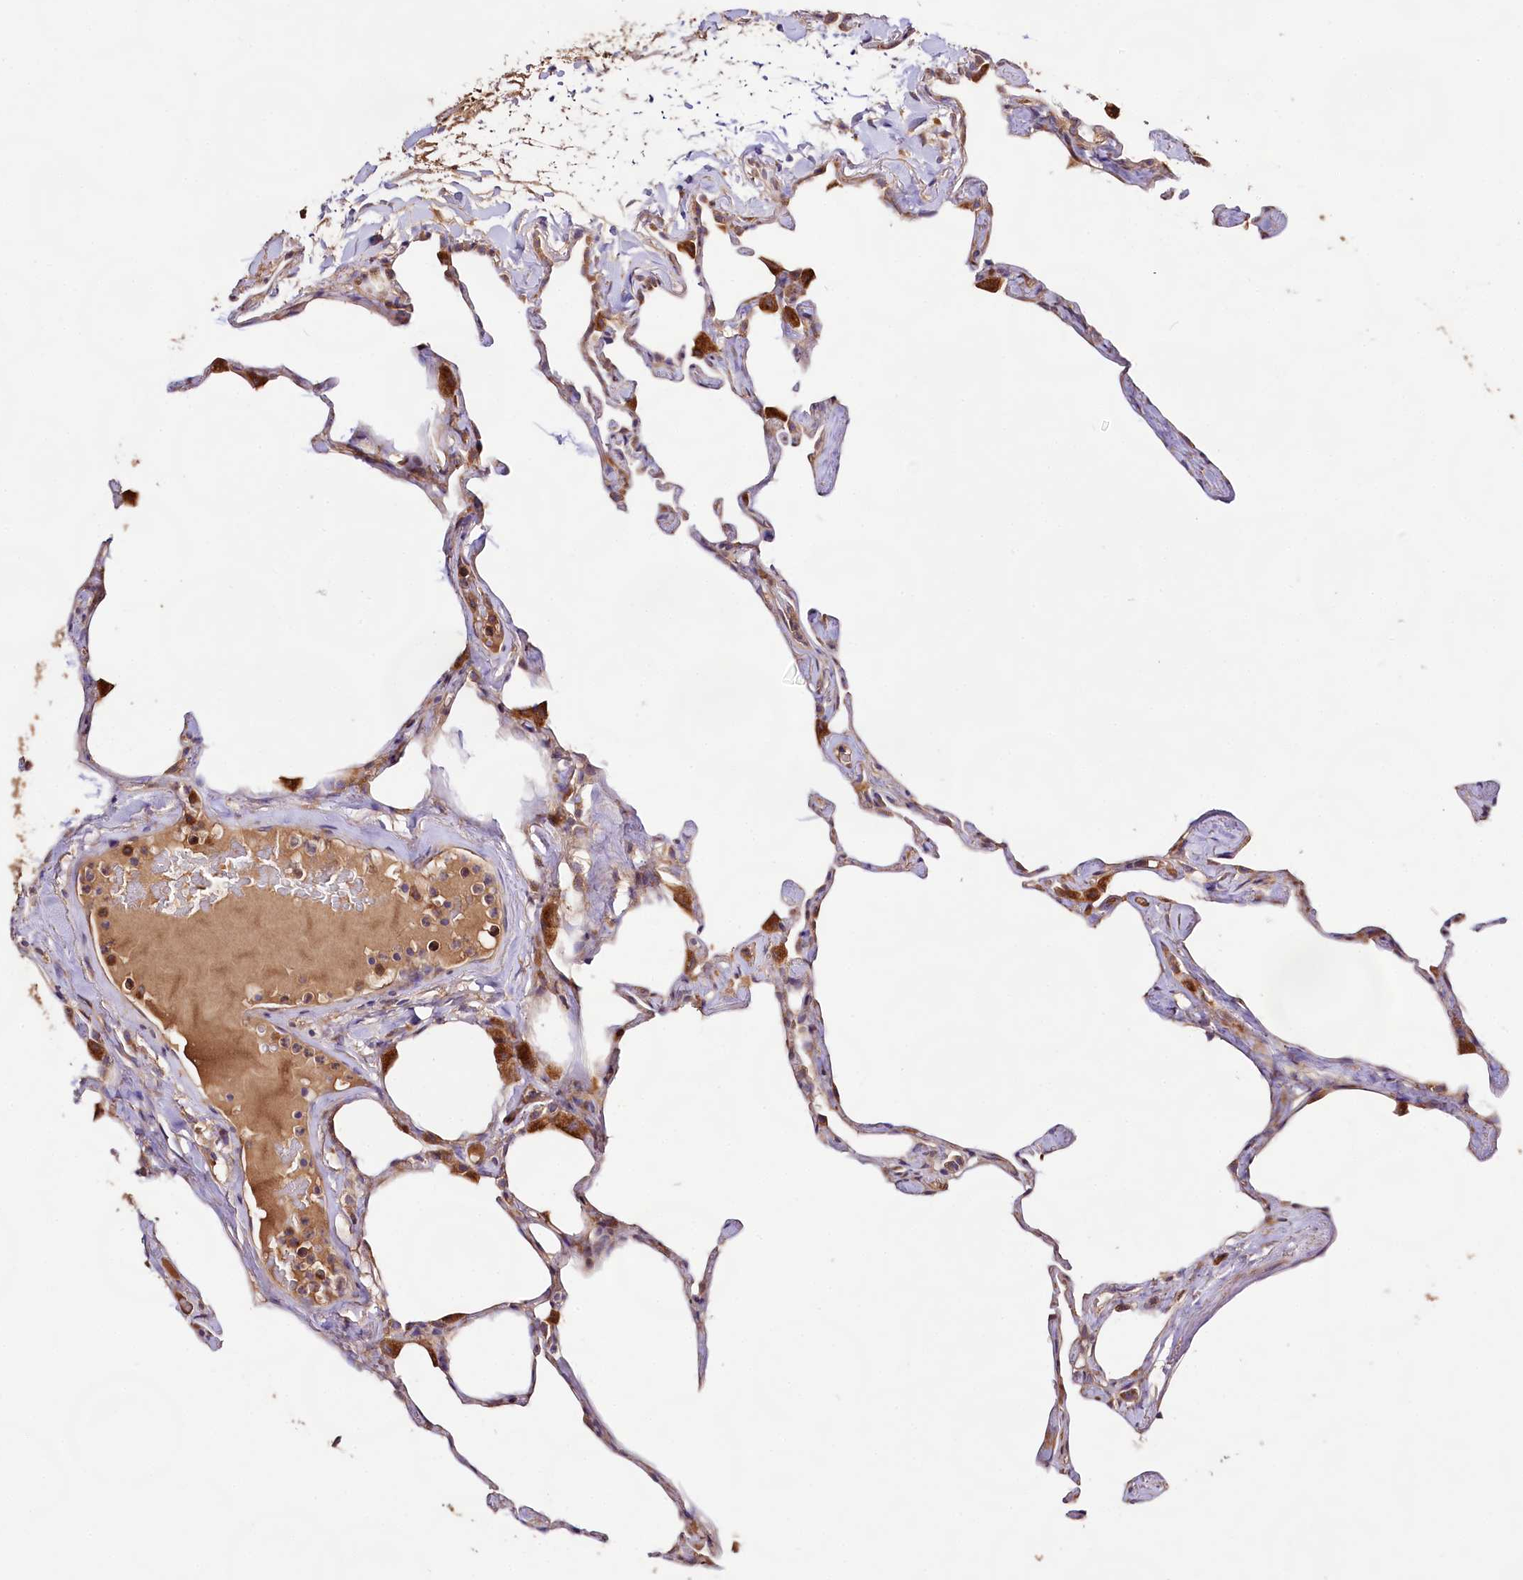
{"staining": {"intensity": "moderate", "quantity": "<25%", "location": "cytoplasmic/membranous"}, "tissue": "lung", "cell_type": "Alveolar cells", "image_type": "normal", "snomed": [{"axis": "morphology", "description": "Normal tissue, NOS"}, {"axis": "topography", "description": "Lung"}], "caption": "Immunohistochemical staining of unremarkable lung shows <25% levels of moderate cytoplasmic/membranous protein staining in about <25% of alveolar cells.", "gene": "DMXL2", "patient": {"sex": "male", "age": 65}}